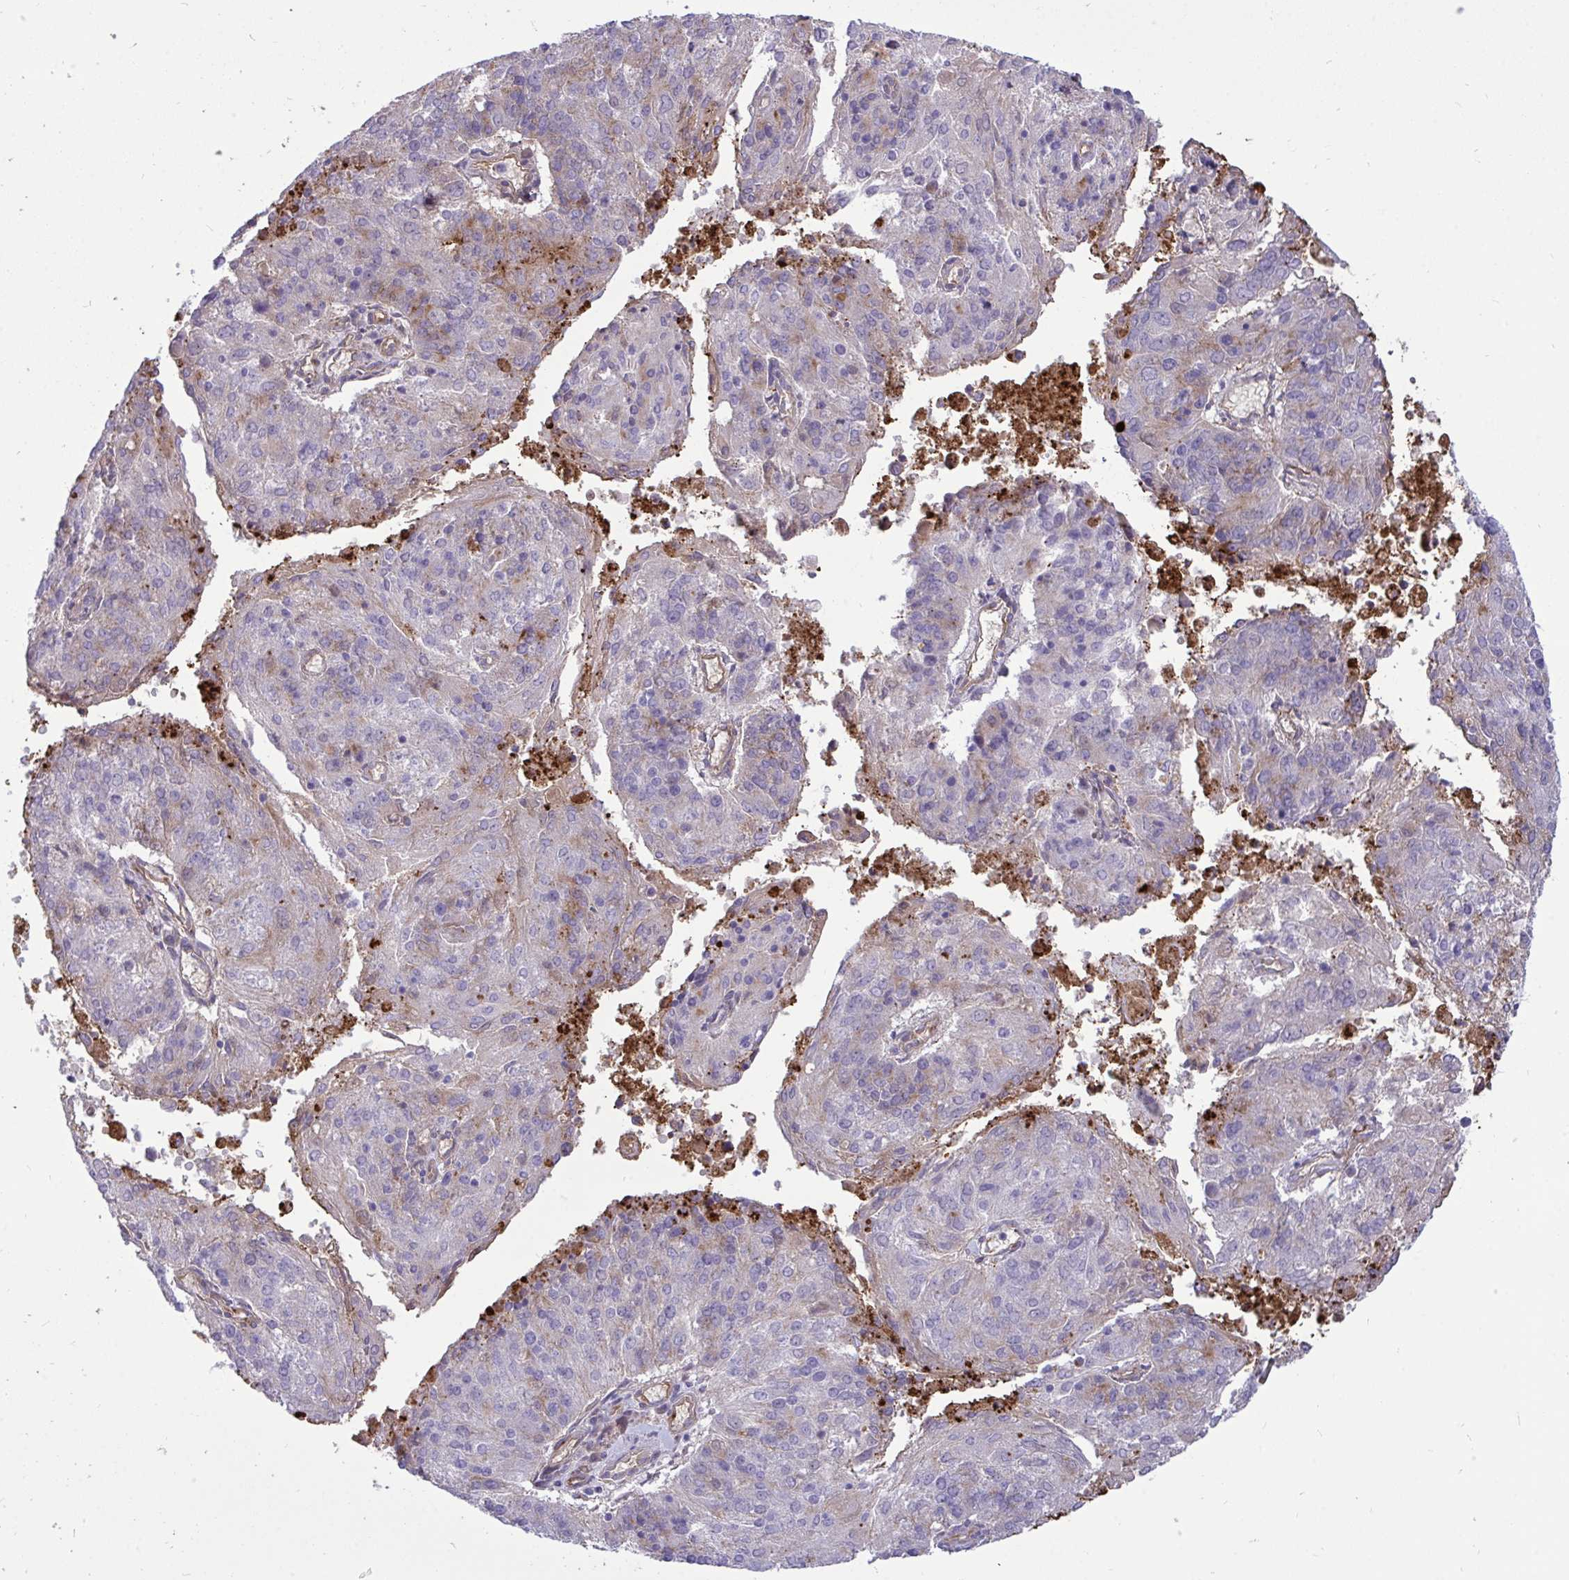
{"staining": {"intensity": "weak", "quantity": "<25%", "location": "cytoplasmic/membranous"}, "tissue": "endometrial cancer", "cell_type": "Tumor cells", "image_type": "cancer", "snomed": [{"axis": "morphology", "description": "Adenocarcinoma, NOS"}, {"axis": "topography", "description": "Endometrium"}], "caption": "Immunohistochemistry photomicrograph of neoplastic tissue: human endometrial cancer stained with DAB exhibits no significant protein positivity in tumor cells.", "gene": "F2", "patient": {"sex": "female", "age": 82}}